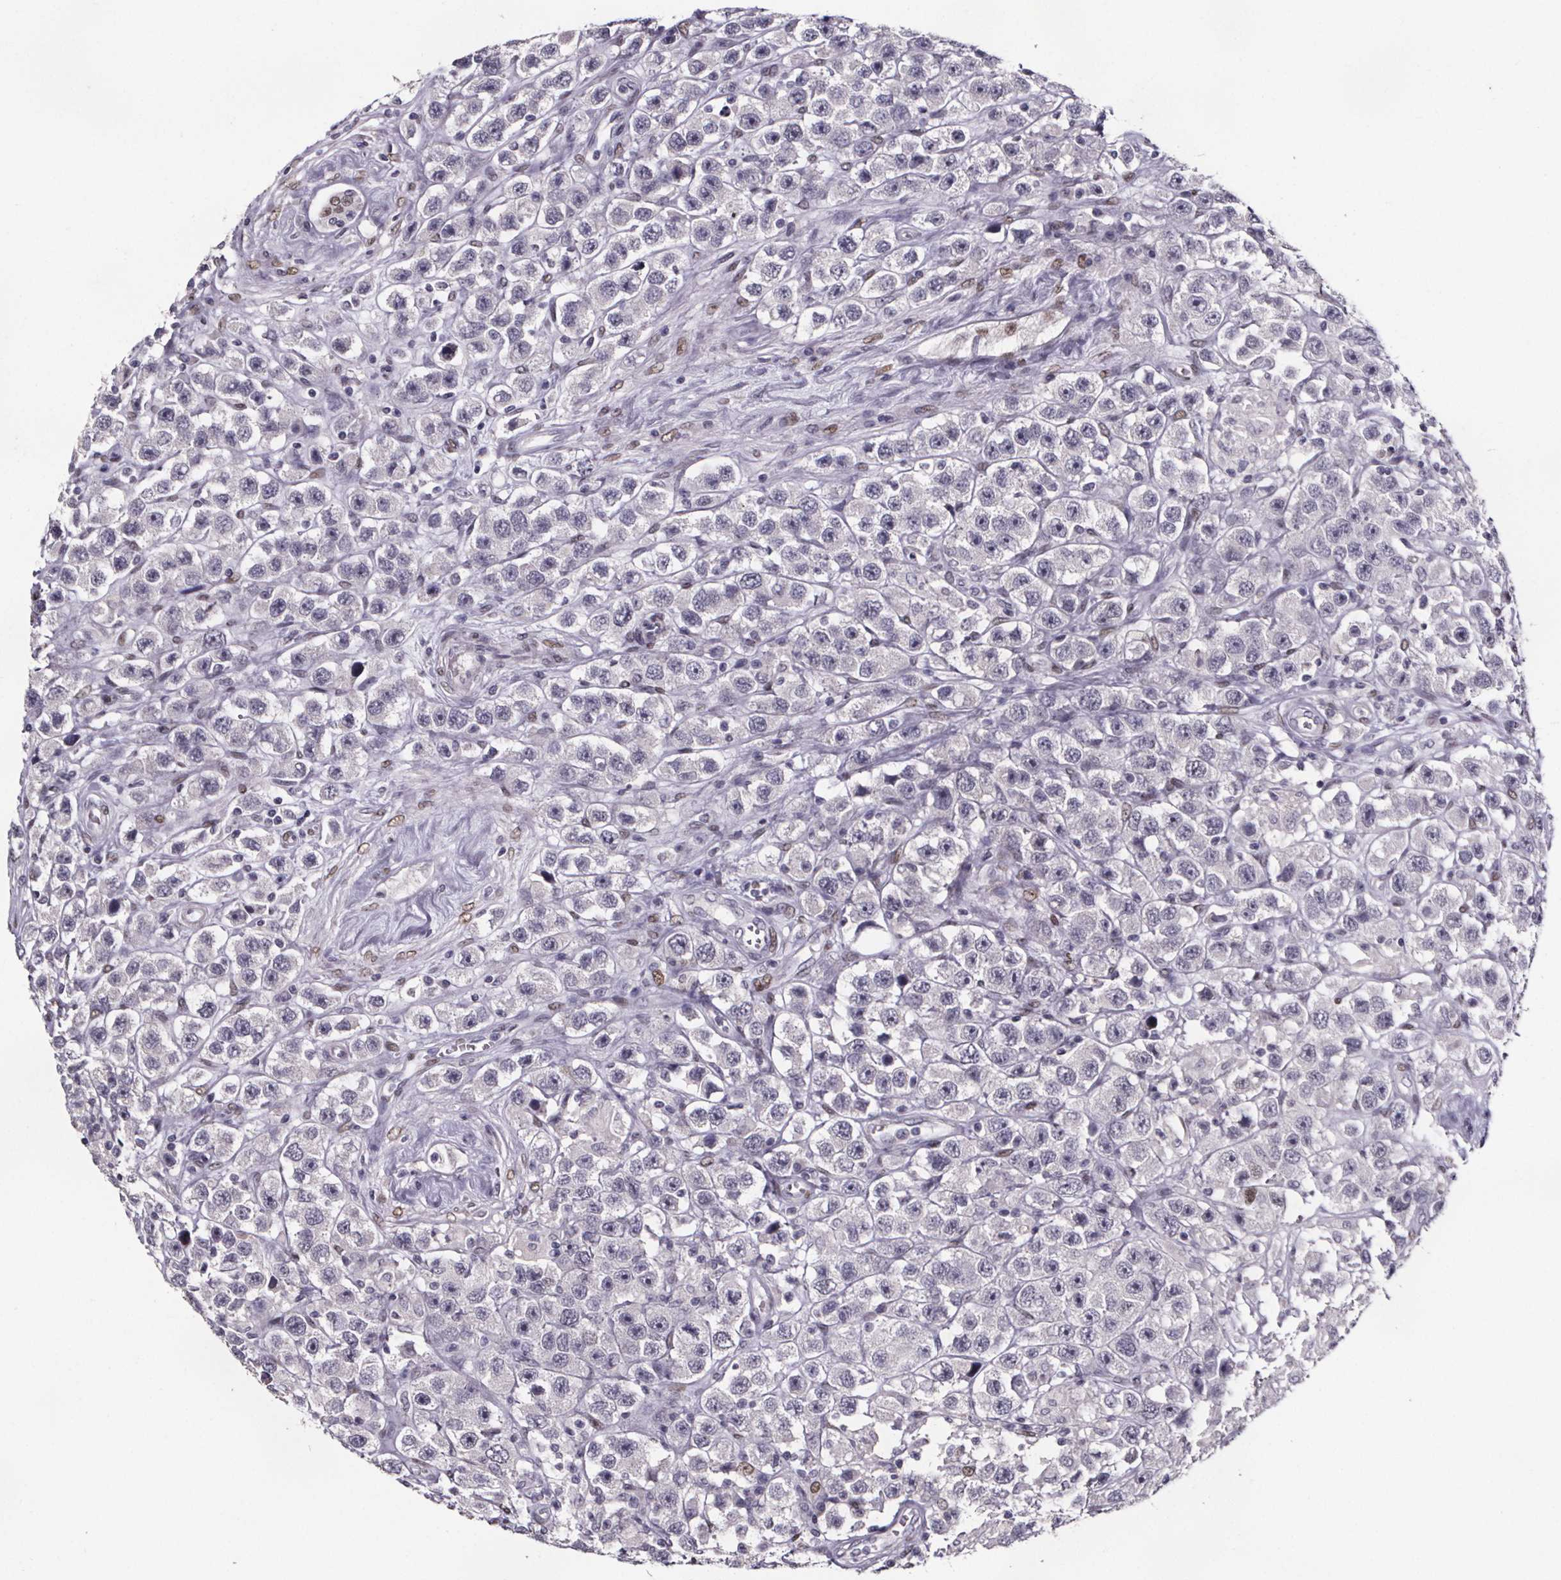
{"staining": {"intensity": "negative", "quantity": "none", "location": "none"}, "tissue": "testis cancer", "cell_type": "Tumor cells", "image_type": "cancer", "snomed": [{"axis": "morphology", "description": "Seminoma, NOS"}, {"axis": "topography", "description": "Testis"}], "caption": "Tumor cells are negative for brown protein staining in testis cancer.", "gene": "AR", "patient": {"sex": "male", "age": 45}}